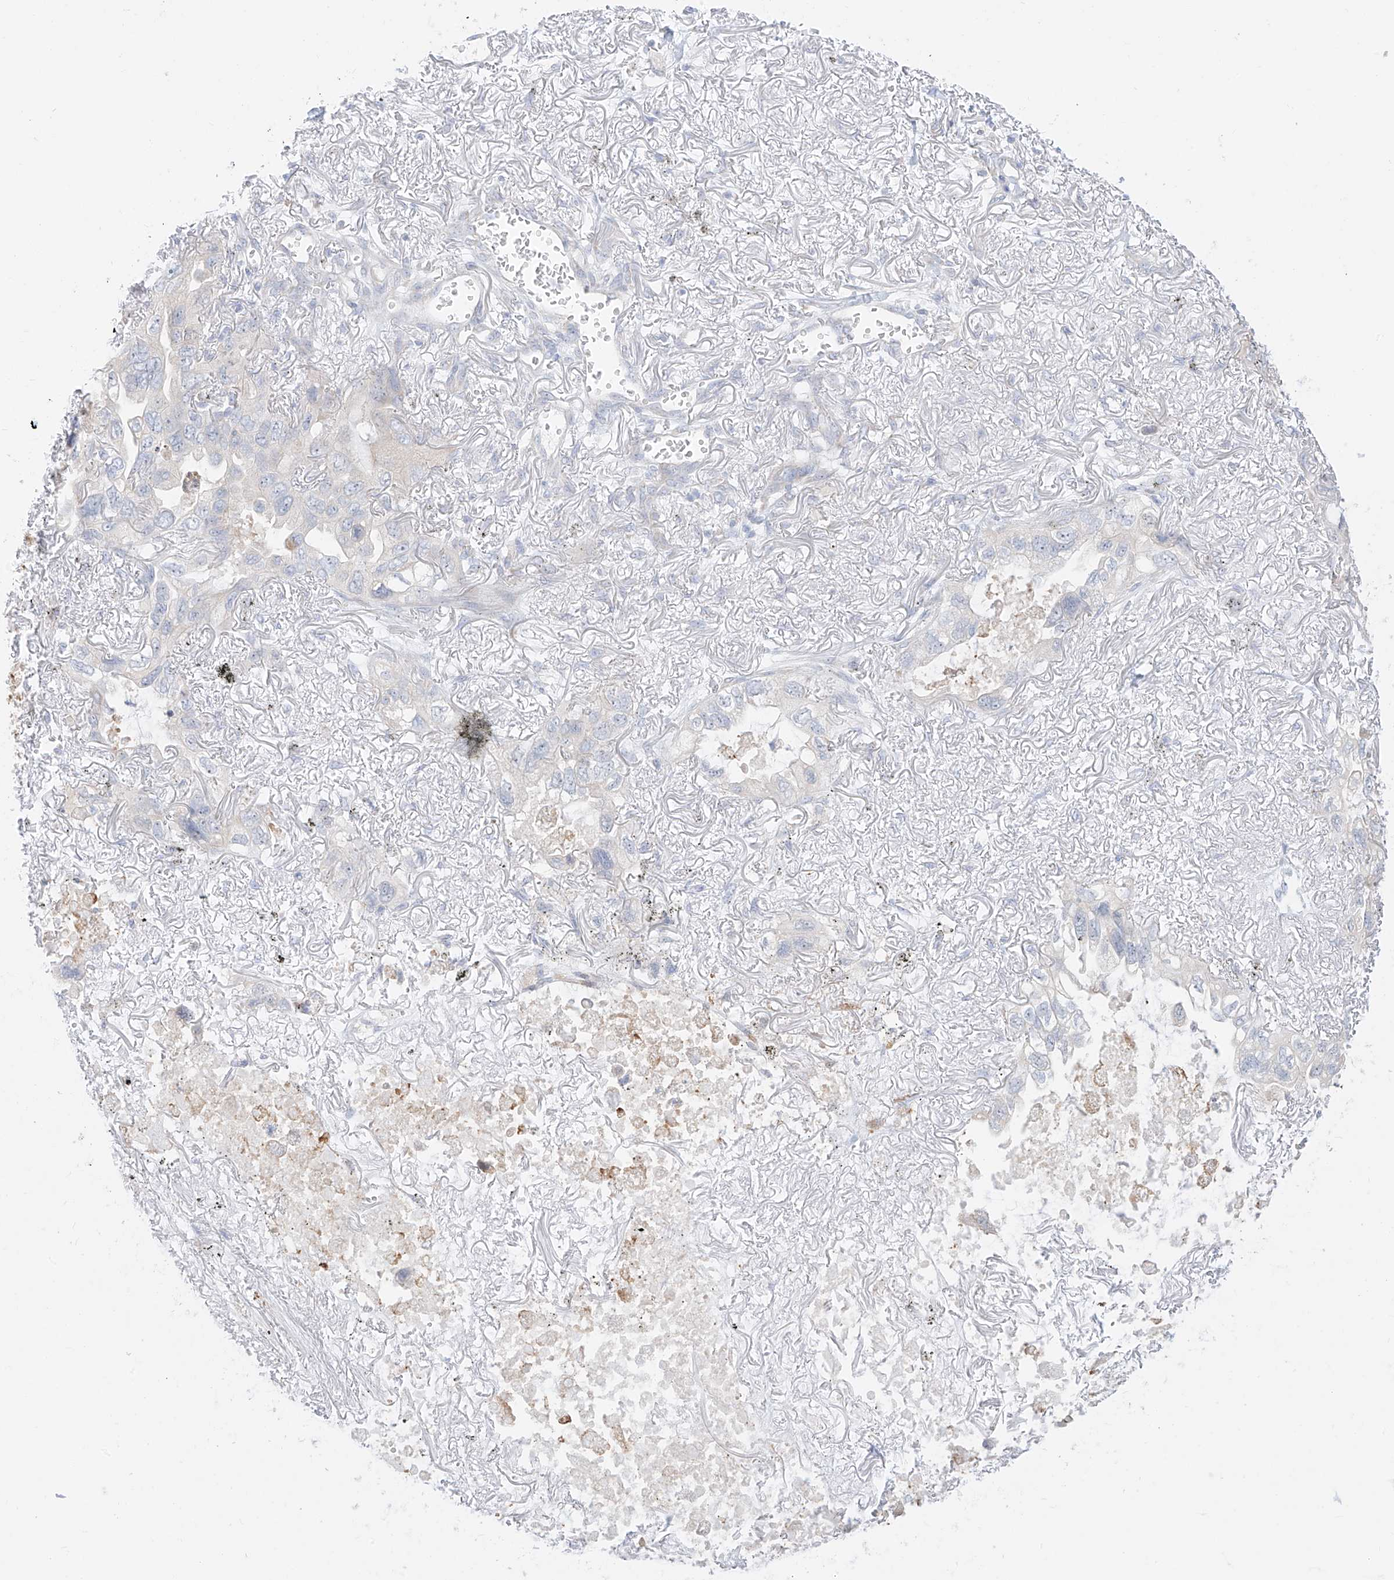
{"staining": {"intensity": "negative", "quantity": "none", "location": "none"}, "tissue": "lung cancer", "cell_type": "Tumor cells", "image_type": "cancer", "snomed": [{"axis": "morphology", "description": "Squamous cell carcinoma, NOS"}, {"axis": "topography", "description": "Lung"}], "caption": "This is an immunohistochemistry image of lung cancer. There is no expression in tumor cells.", "gene": "SYTL3", "patient": {"sex": "female", "age": 73}}